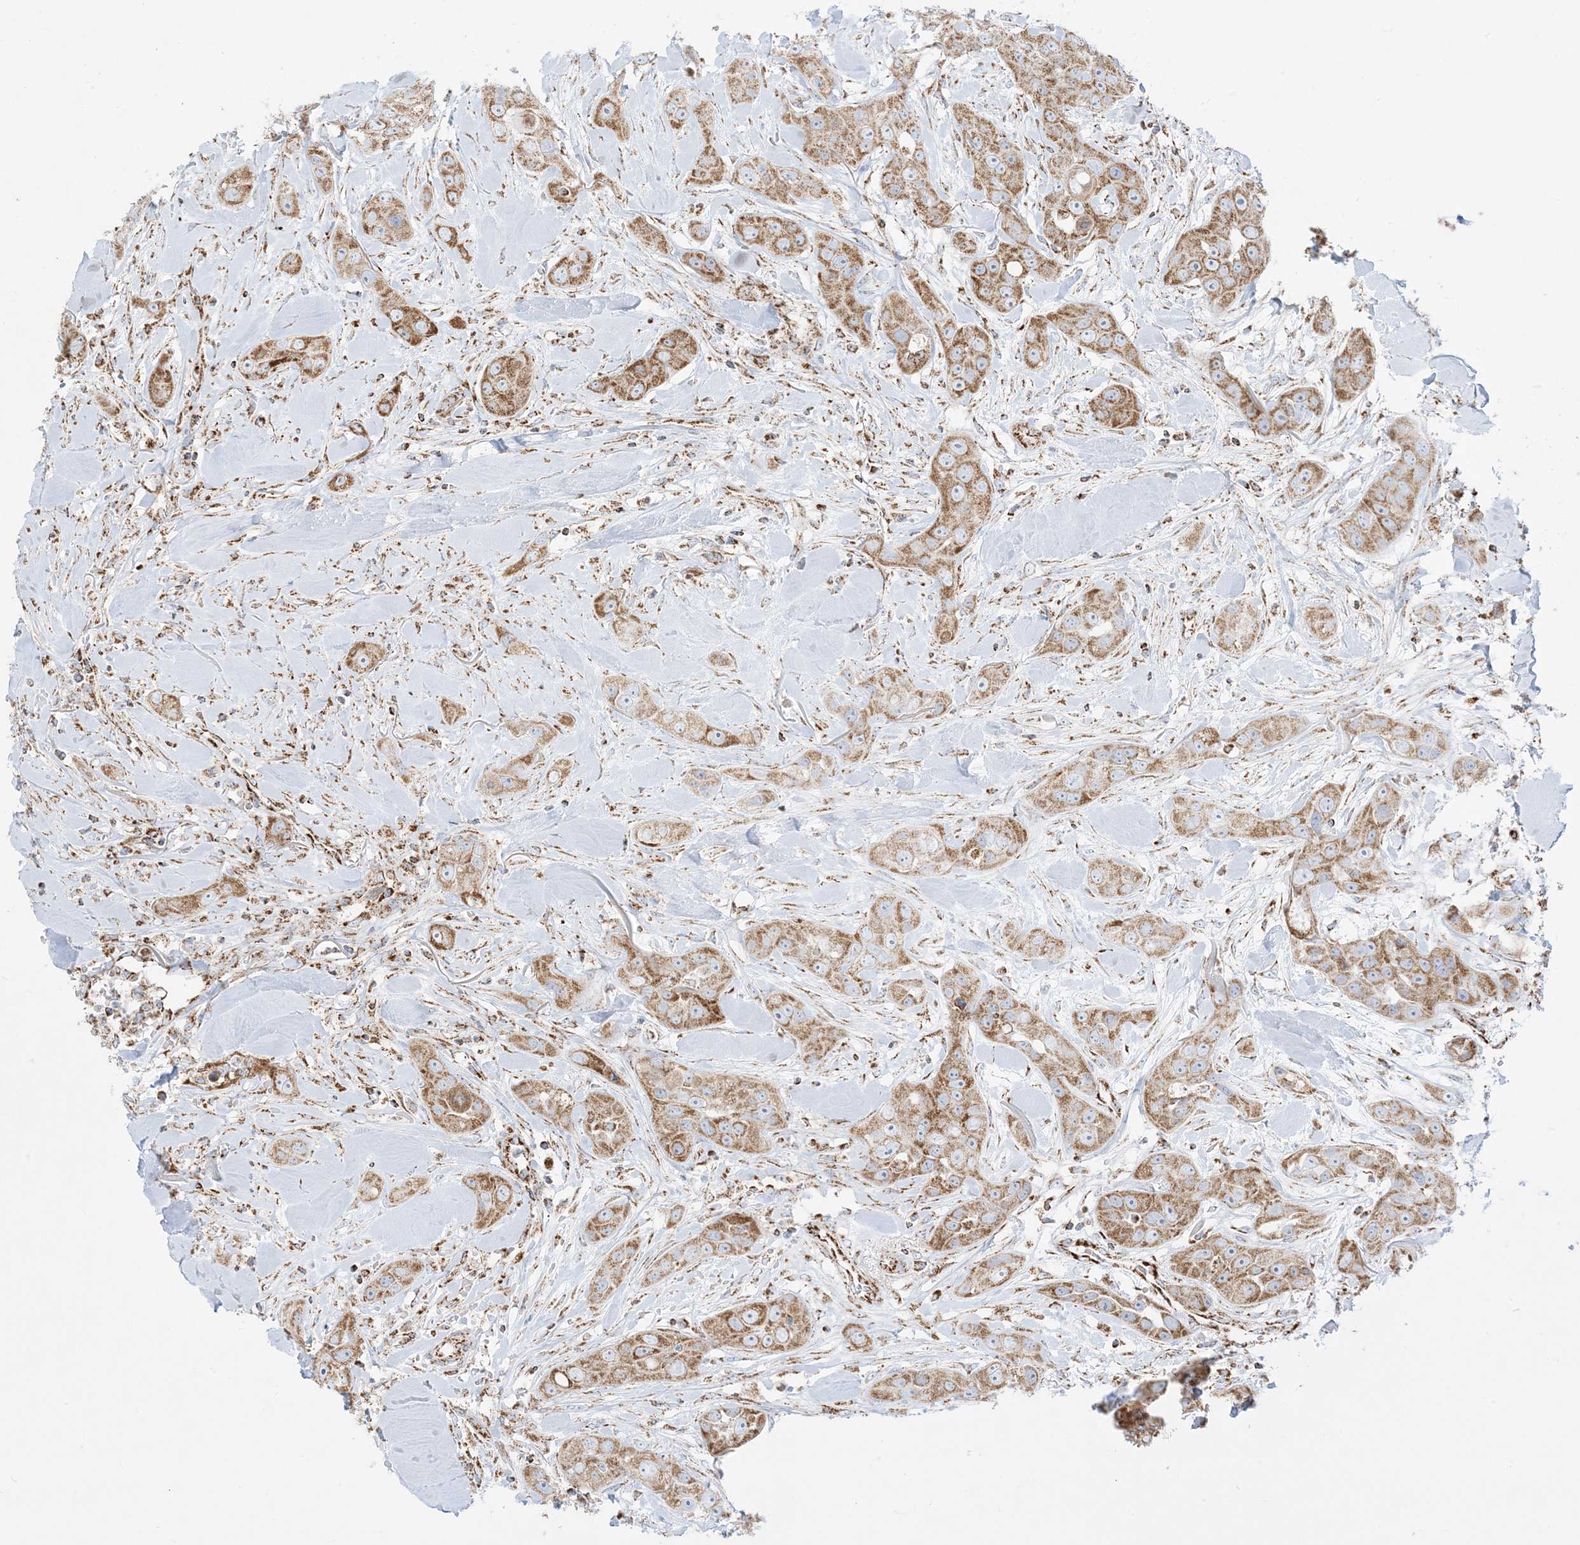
{"staining": {"intensity": "moderate", "quantity": ">75%", "location": "cytoplasmic/membranous"}, "tissue": "head and neck cancer", "cell_type": "Tumor cells", "image_type": "cancer", "snomed": [{"axis": "morphology", "description": "Normal tissue, NOS"}, {"axis": "morphology", "description": "Squamous cell carcinoma, NOS"}, {"axis": "topography", "description": "Skeletal muscle"}, {"axis": "topography", "description": "Head-Neck"}], "caption": "Brown immunohistochemical staining in head and neck squamous cell carcinoma displays moderate cytoplasmic/membranous expression in about >75% of tumor cells.", "gene": "MRPS36", "patient": {"sex": "male", "age": 51}}